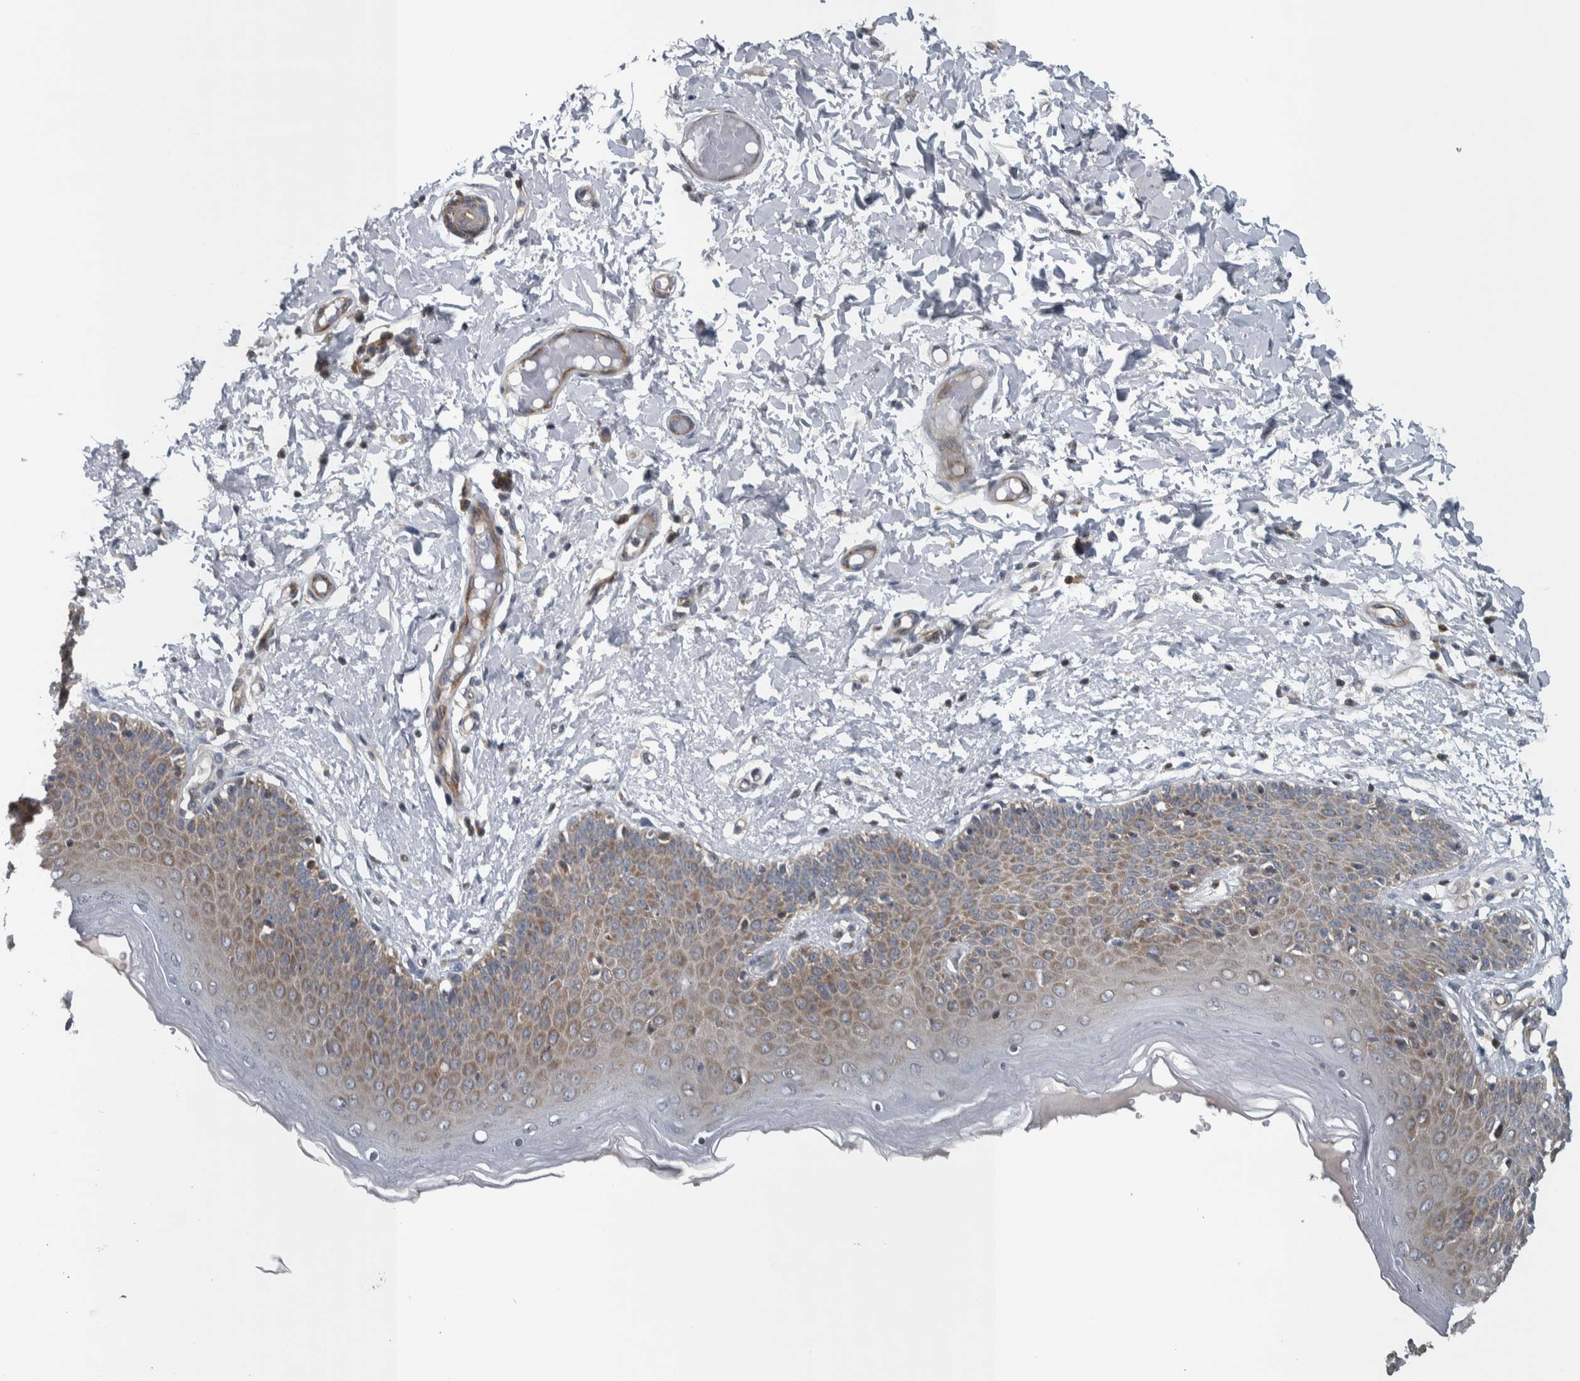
{"staining": {"intensity": "moderate", "quantity": ">75%", "location": "cytoplasmic/membranous"}, "tissue": "skin", "cell_type": "Epidermal cells", "image_type": "normal", "snomed": [{"axis": "morphology", "description": "Normal tissue, NOS"}, {"axis": "topography", "description": "Vulva"}], "caption": "Protein expression analysis of normal skin shows moderate cytoplasmic/membranous expression in approximately >75% of epidermal cells.", "gene": "BAIAP2L1", "patient": {"sex": "female", "age": 66}}